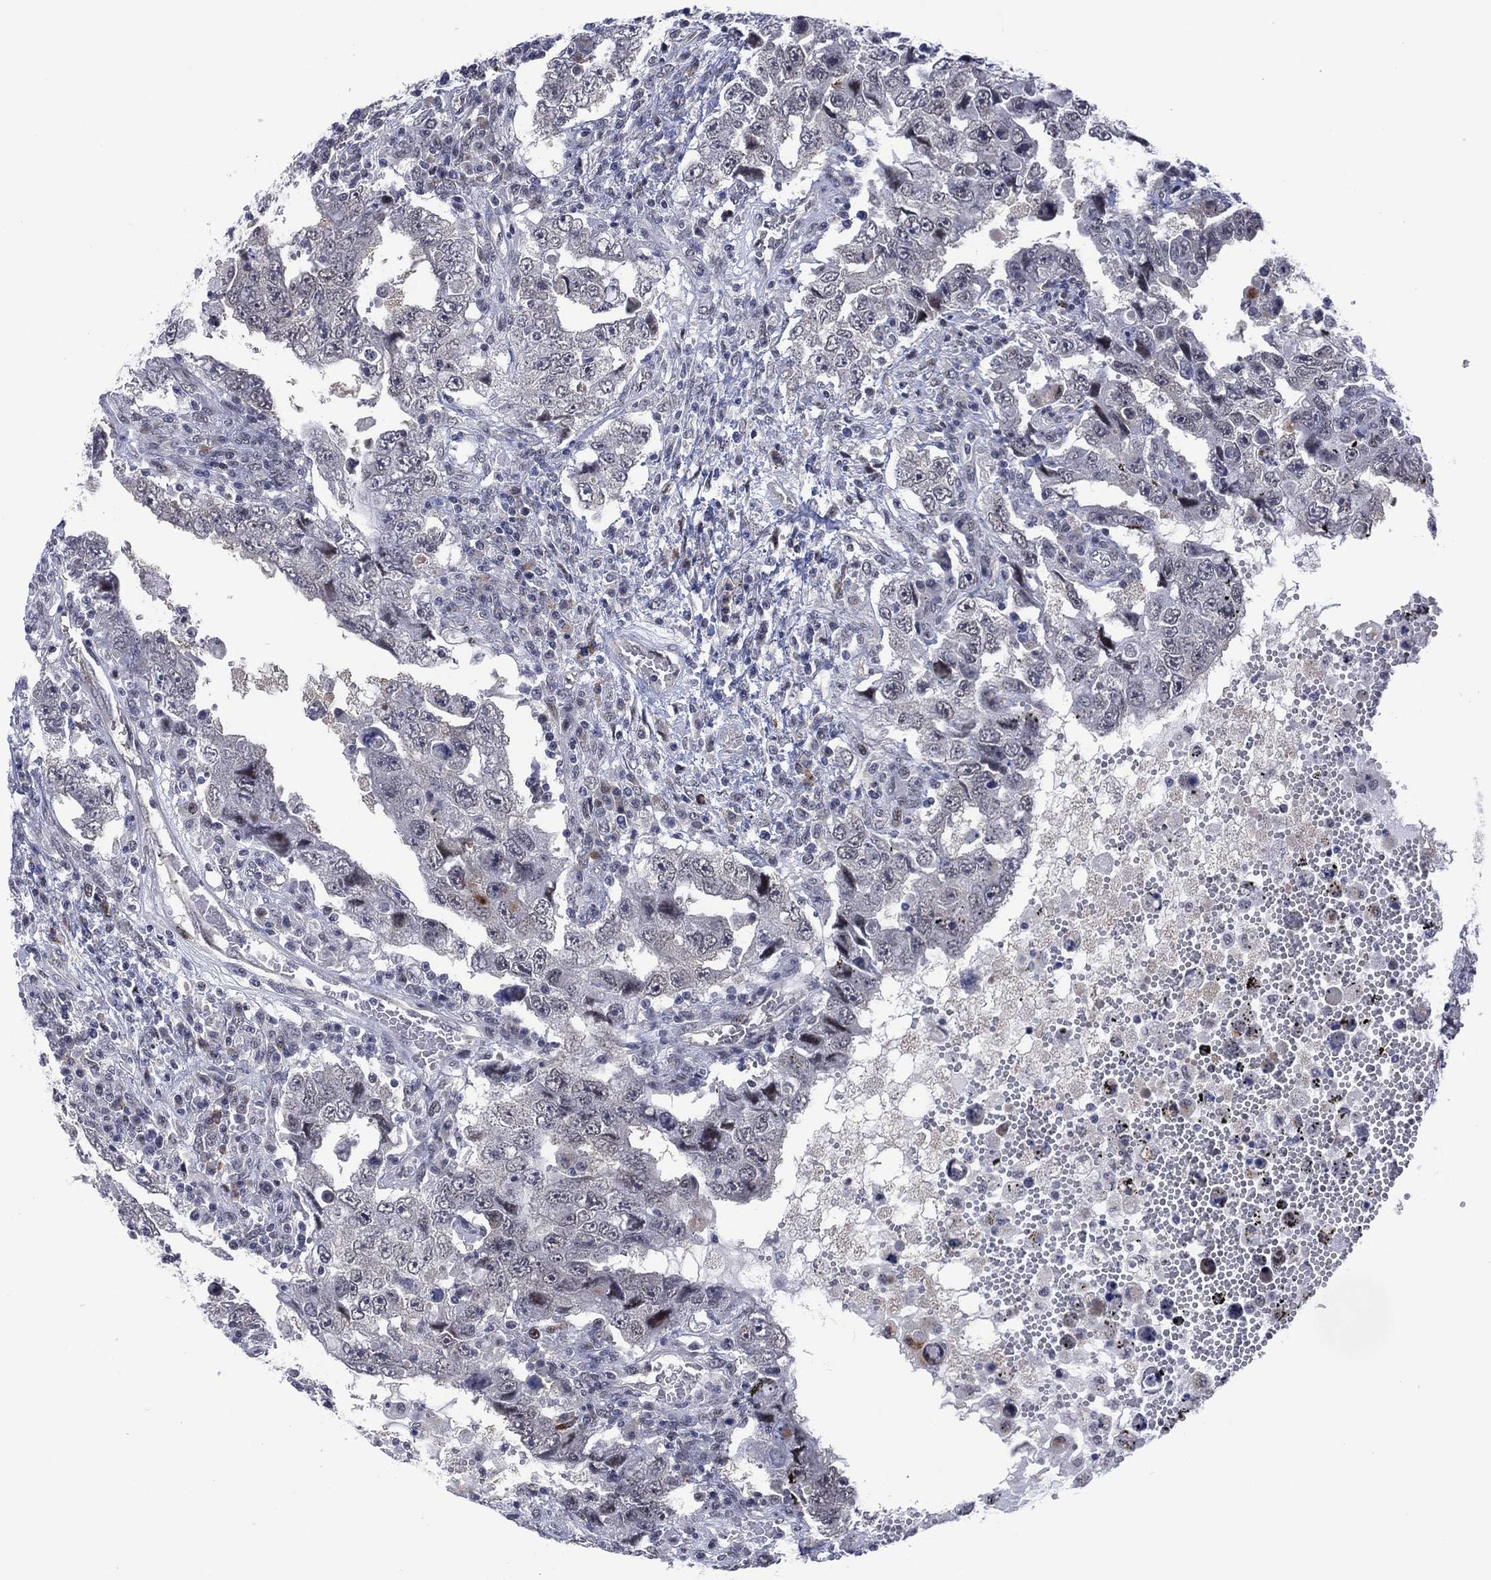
{"staining": {"intensity": "negative", "quantity": "none", "location": "none"}, "tissue": "testis cancer", "cell_type": "Tumor cells", "image_type": "cancer", "snomed": [{"axis": "morphology", "description": "Carcinoma, Embryonal, NOS"}, {"axis": "topography", "description": "Testis"}], "caption": "There is no significant staining in tumor cells of testis embryonal carcinoma.", "gene": "DPP4", "patient": {"sex": "male", "age": 26}}